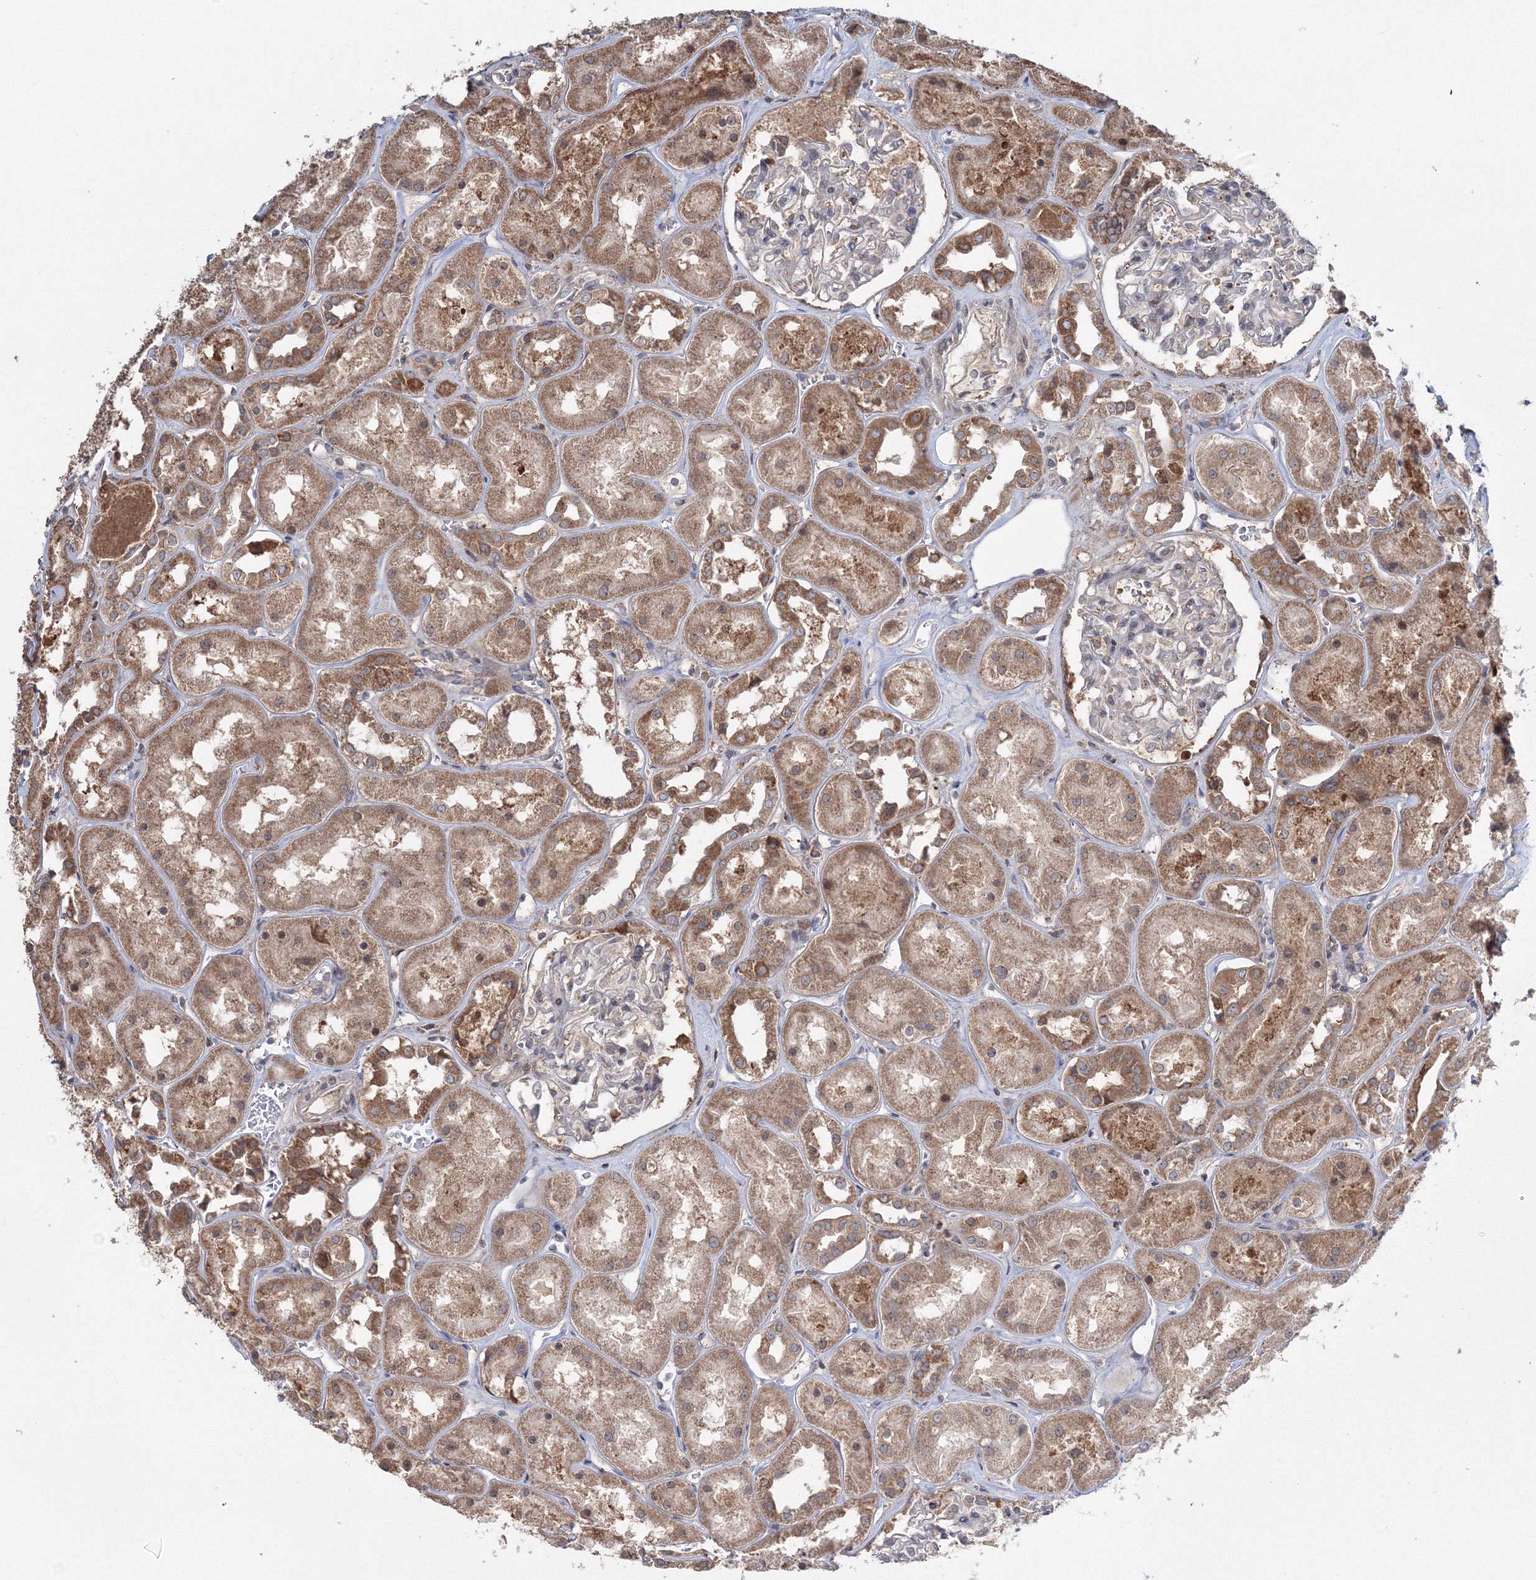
{"staining": {"intensity": "negative", "quantity": "none", "location": "none"}, "tissue": "kidney", "cell_type": "Cells in glomeruli", "image_type": "normal", "snomed": [{"axis": "morphology", "description": "Normal tissue, NOS"}, {"axis": "topography", "description": "Kidney"}], "caption": "Immunohistochemical staining of normal human kidney exhibits no significant expression in cells in glomeruli.", "gene": "PEX13", "patient": {"sex": "male", "age": 70}}